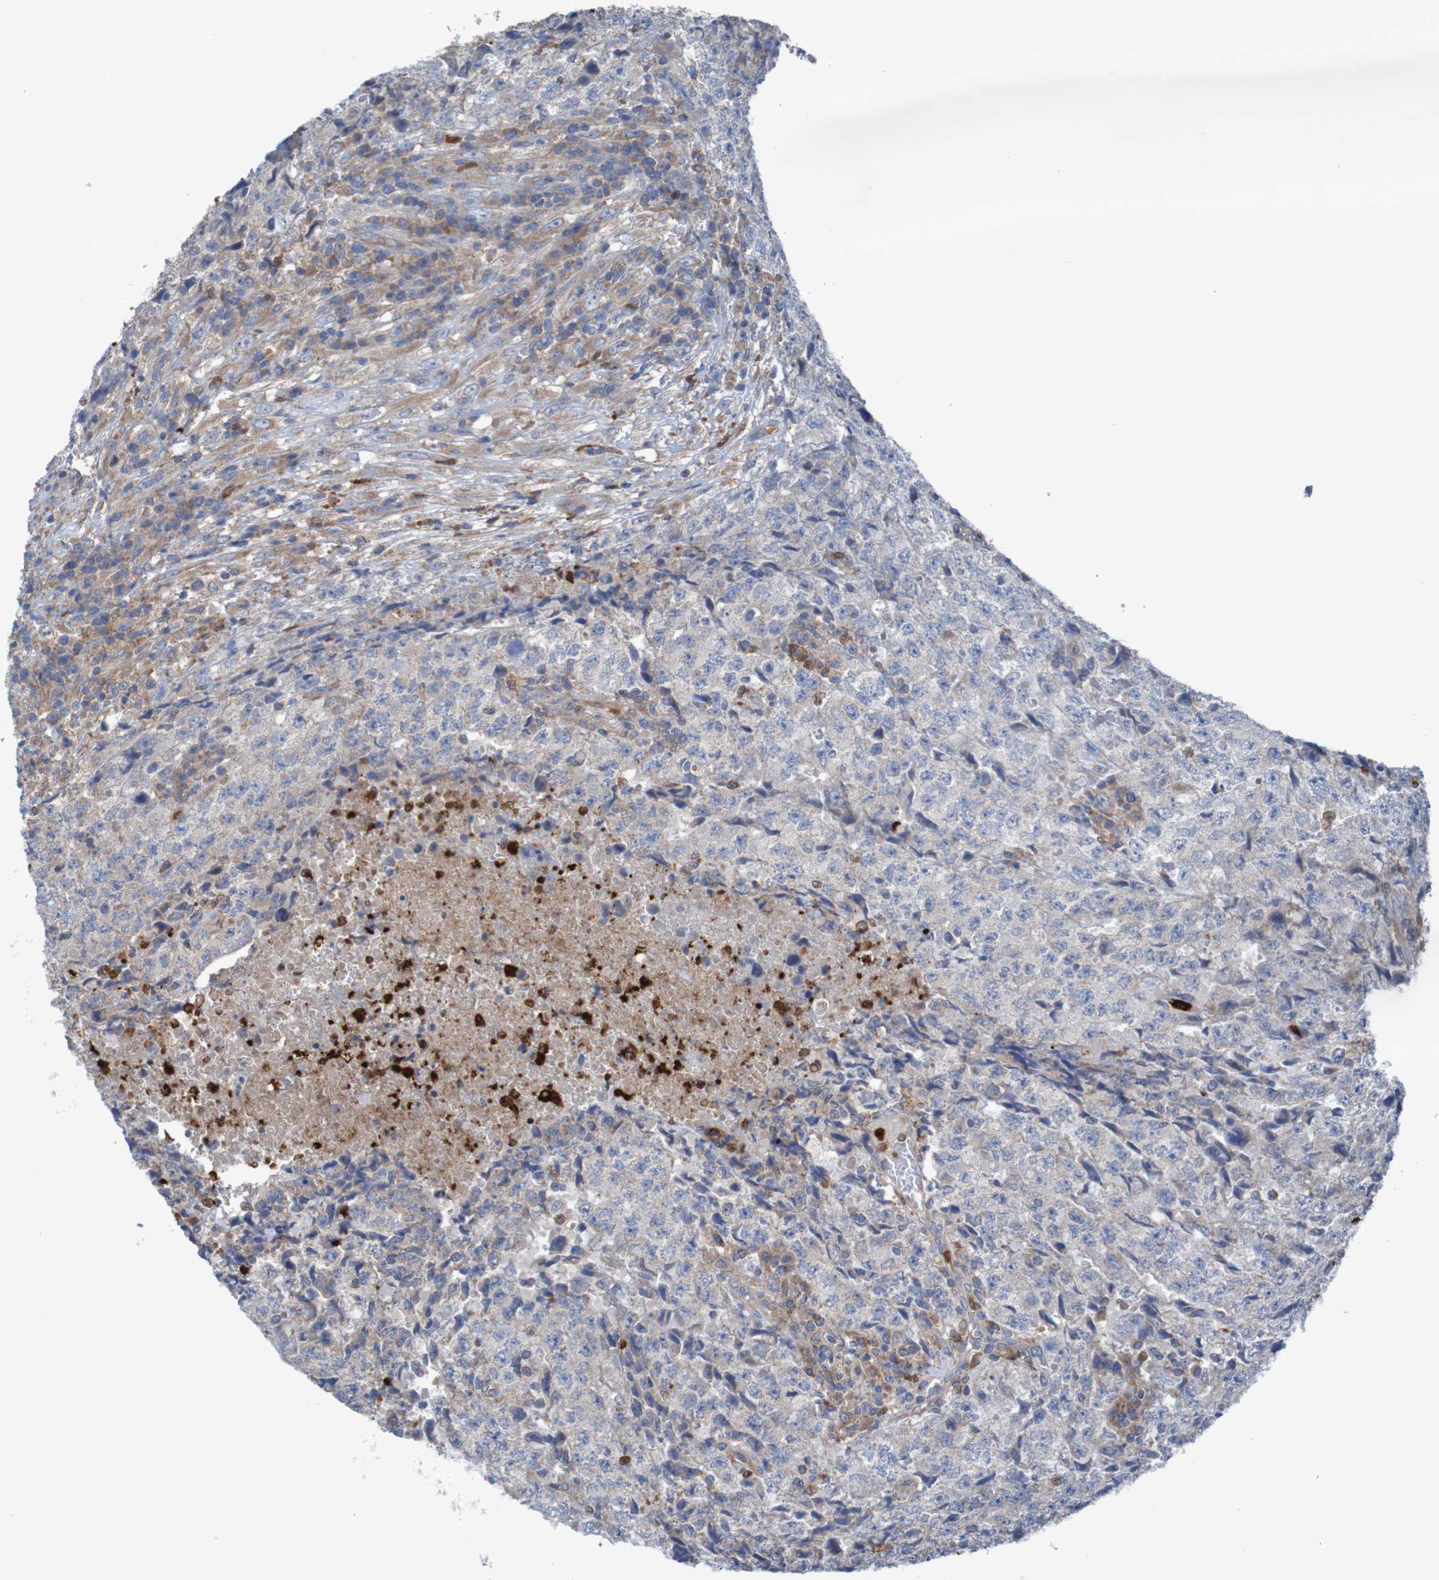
{"staining": {"intensity": "negative", "quantity": "none", "location": "none"}, "tissue": "testis cancer", "cell_type": "Tumor cells", "image_type": "cancer", "snomed": [{"axis": "morphology", "description": "Necrosis, NOS"}, {"axis": "morphology", "description": "Carcinoma, Embryonal, NOS"}, {"axis": "topography", "description": "Testis"}], "caption": "IHC histopathology image of neoplastic tissue: embryonal carcinoma (testis) stained with DAB demonstrates no significant protein expression in tumor cells.", "gene": "PARP4", "patient": {"sex": "male", "age": 19}}